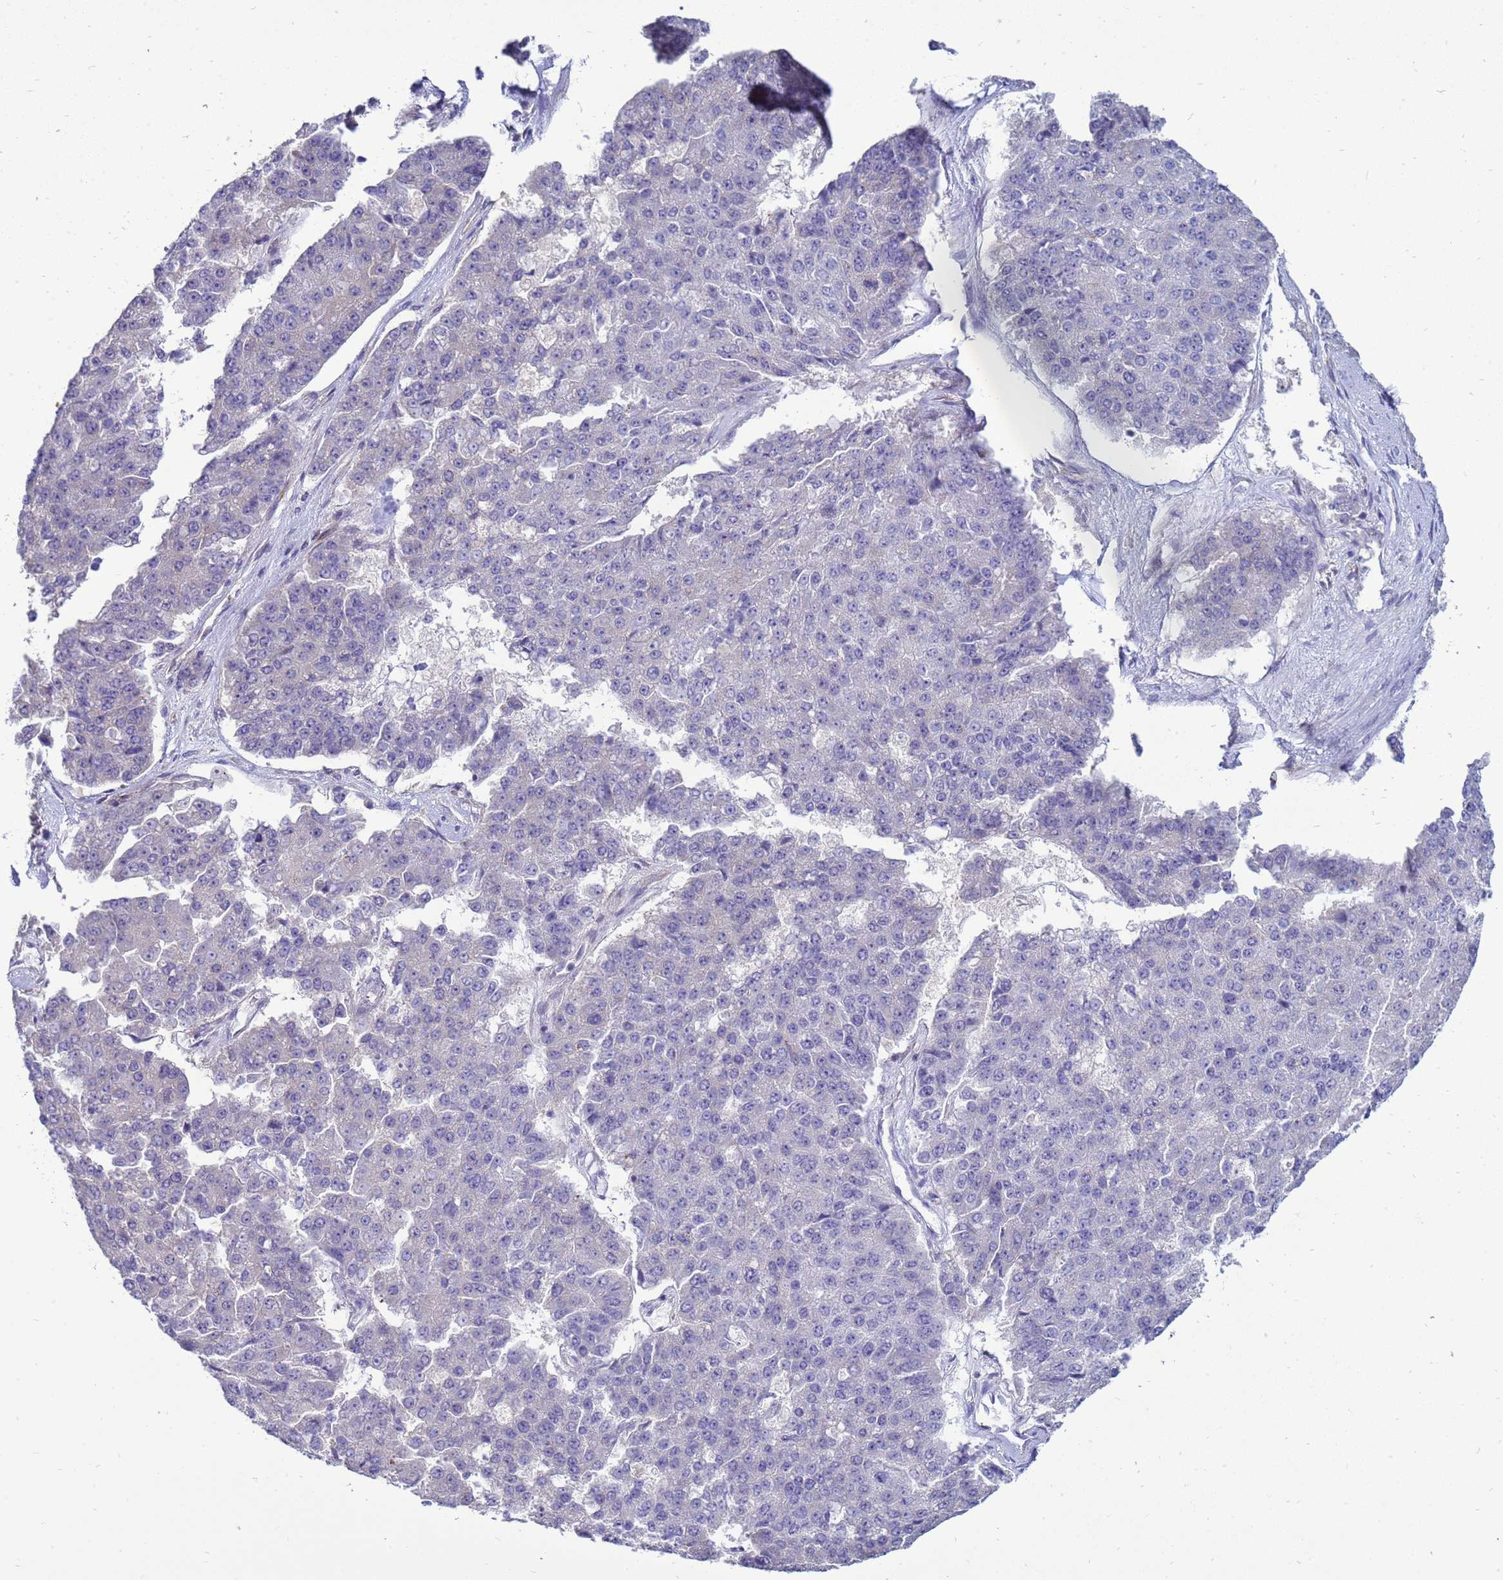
{"staining": {"intensity": "negative", "quantity": "none", "location": "none"}, "tissue": "pancreatic cancer", "cell_type": "Tumor cells", "image_type": "cancer", "snomed": [{"axis": "morphology", "description": "Adenocarcinoma, NOS"}, {"axis": "topography", "description": "Pancreas"}], "caption": "This is a micrograph of immunohistochemistry staining of pancreatic adenocarcinoma, which shows no positivity in tumor cells.", "gene": "MON1B", "patient": {"sex": "male", "age": 50}}